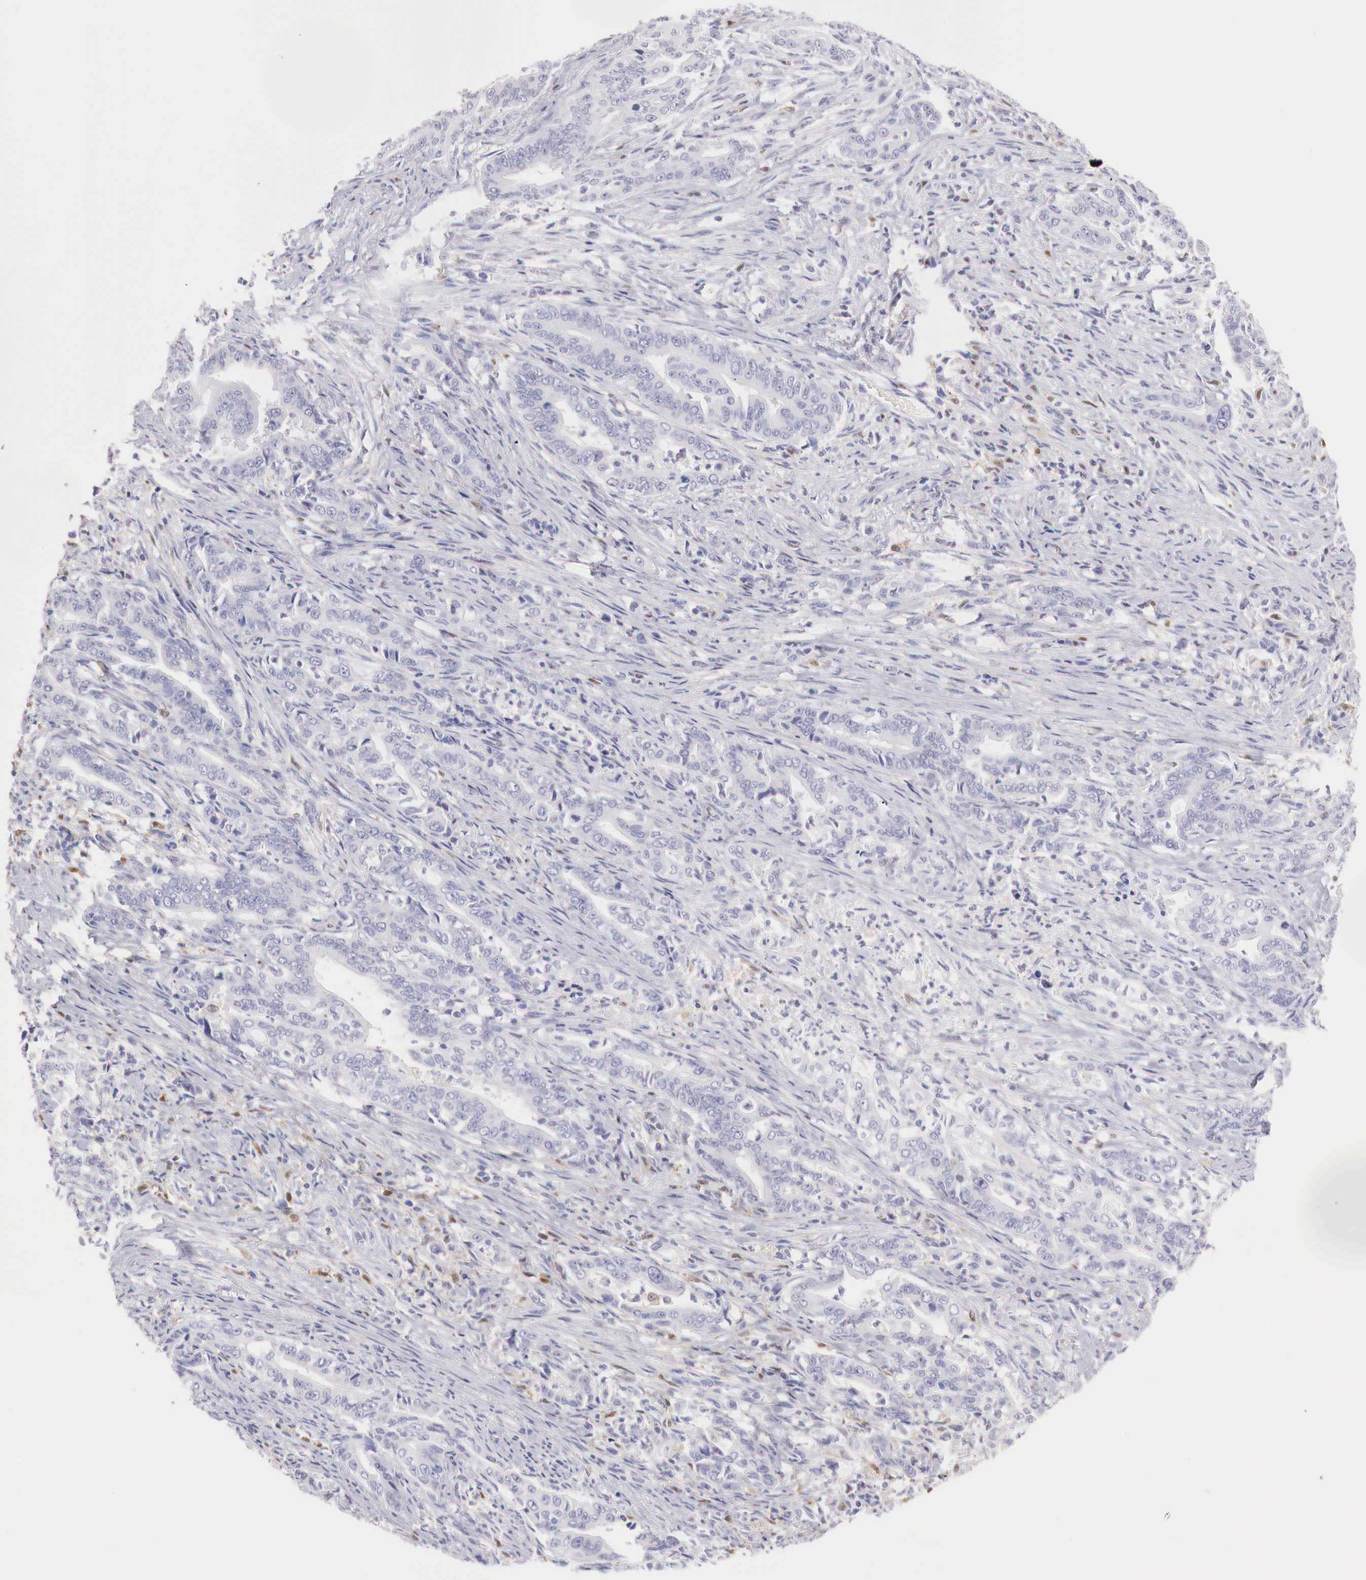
{"staining": {"intensity": "negative", "quantity": "none", "location": "none"}, "tissue": "stomach cancer", "cell_type": "Tumor cells", "image_type": "cancer", "snomed": [{"axis": "morphology", "description": "Adenocarcinoma, NOS"}, {"axis": "topography", "description": "Stomach"}], "caption": "IHC of stomach adenocarcinoma exhibits no staining in tumor cells.", "gene": "RENBP", "patient": {"sex": "female", "age": 76}}